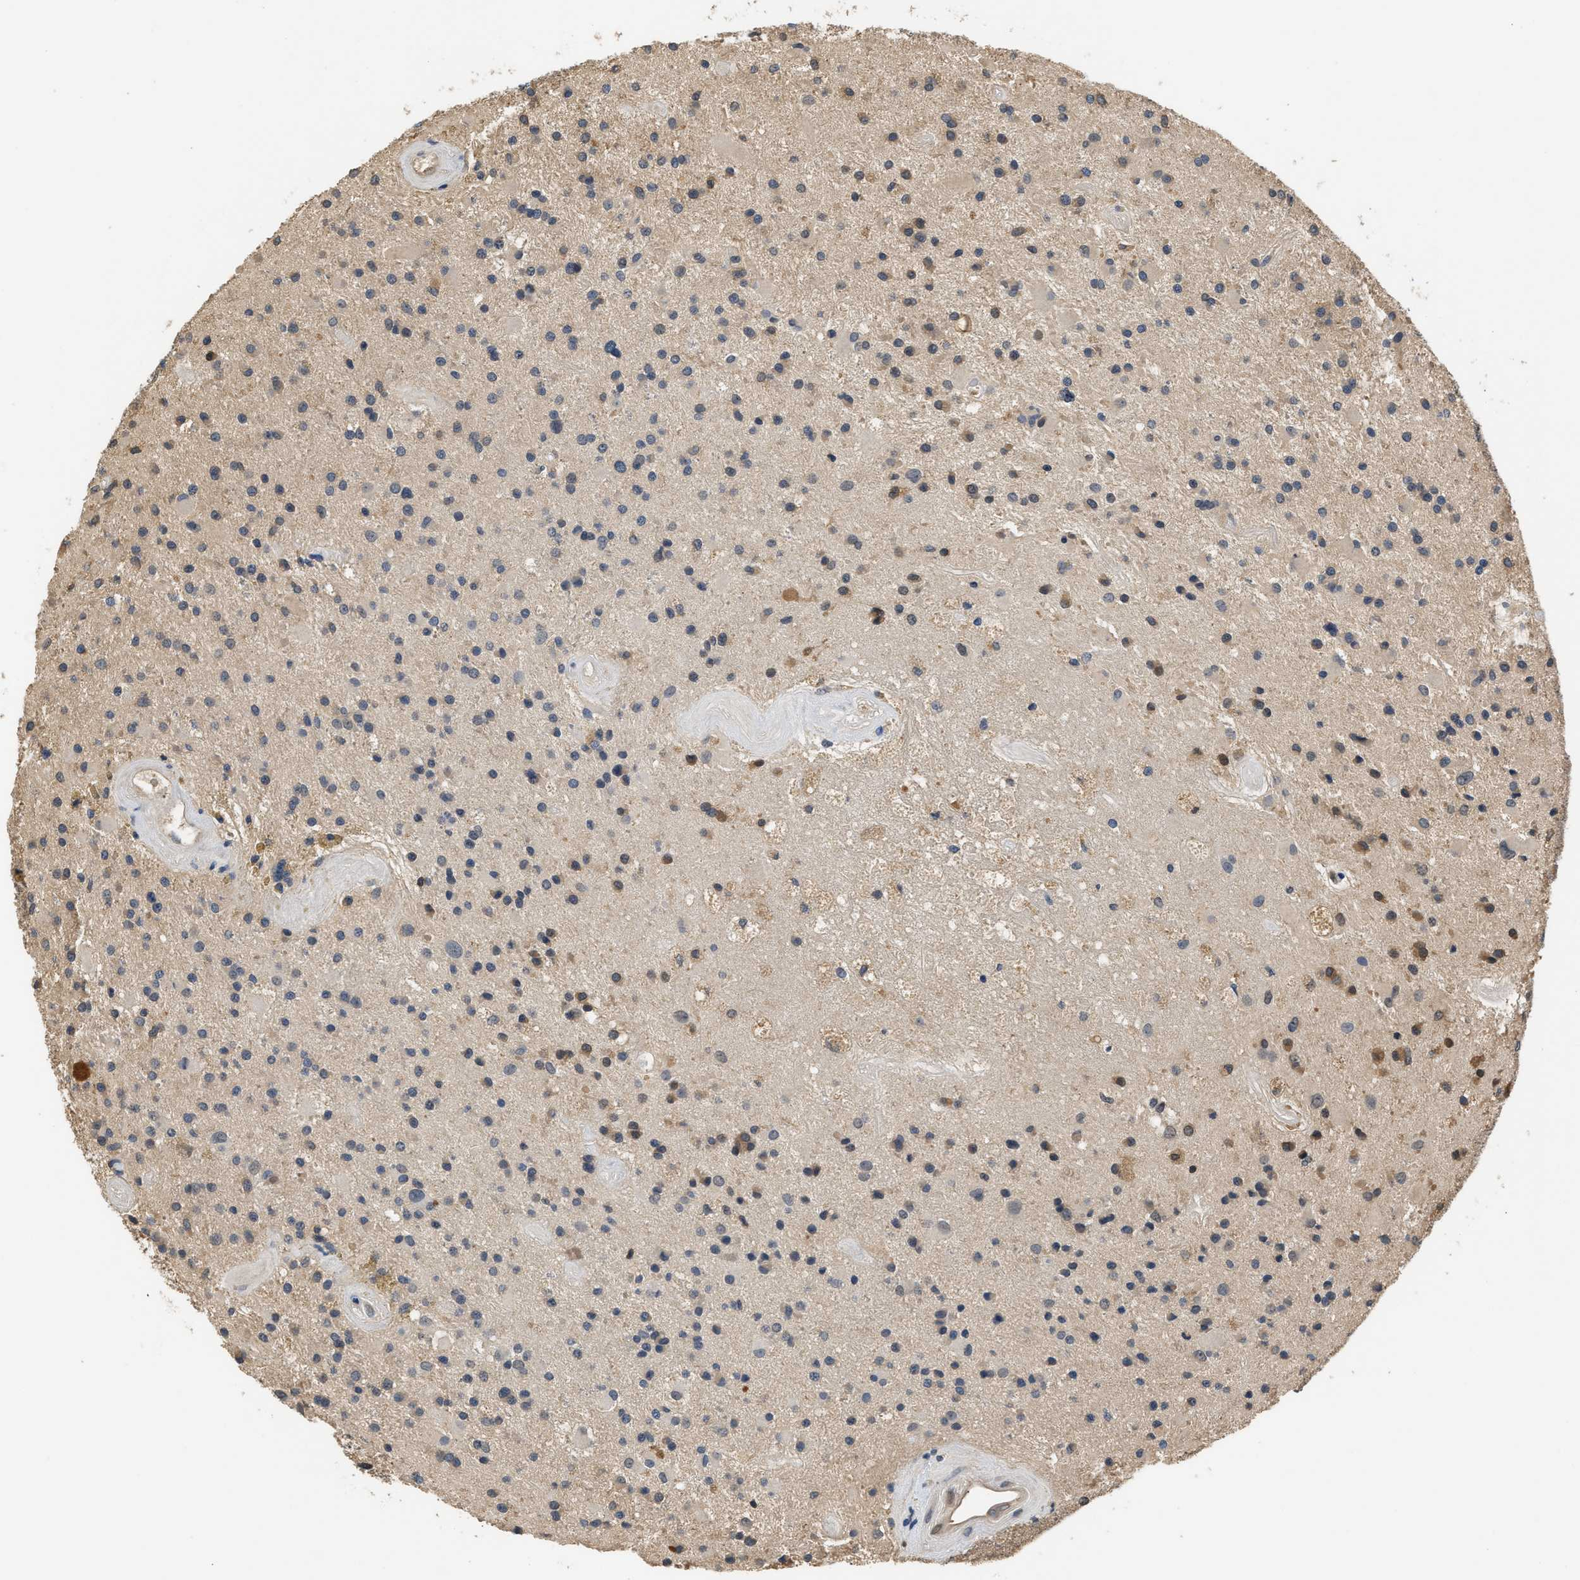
{"staining": {"intensity": "weak", "quantity": "25%-75%", "location": "cytoplasmic/membranous"}, "tissue": "glioma", "cell_type": "Tumor cells", "image_type": "cancer", "snomed": [{"axis": "morphology", "description": "Glioma, malignant, Low grade"}, {"axis": "topography", "description": "Brain"}], "caption": "Immunohistochemistry of glioma shows low levels of weak cytoplasmic/membranous positivity in approximately 25%-75% of tumor cells. (Stains: DAB (3,3'-diaminobenzidine) in brown, nuclei in blue, Microscopy: brightfield microscopy at high magnification).", "gene": "GPI", "patient": {"sex": "male", "age": 58}}